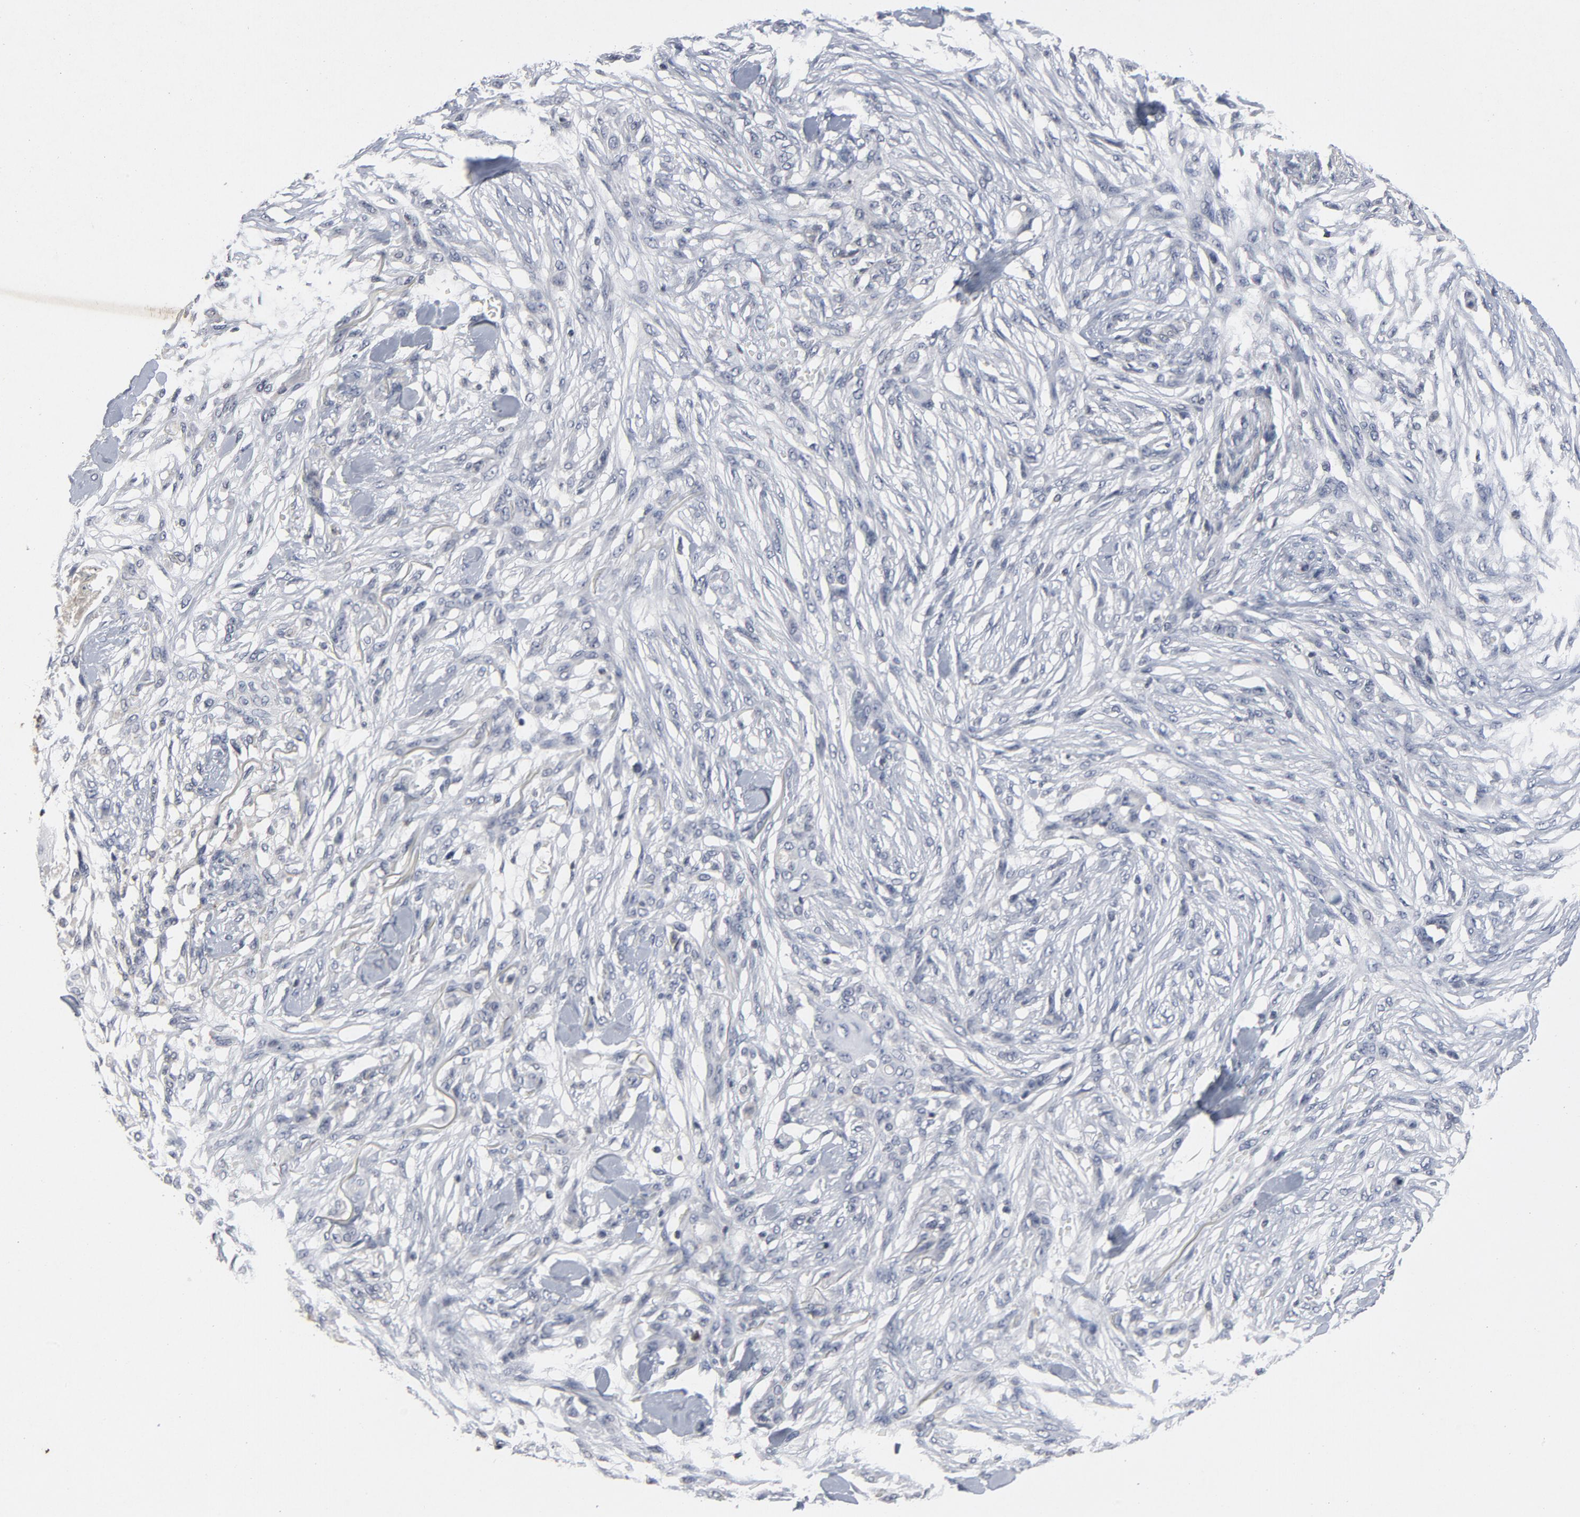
{"staining": {"intensity": "negative", "quantity": "none", "location": "none"}, "tissue": "skin cancer", "cell_type": "Tumor cells", "image_type": "cancer", "snomed": [{"axis": "morphology", "description": "Normal tissue, NOS"}, {"axis": "morphology", "description": "Squamous cell carcinoma, NOS"}, {"axis": "topography", "description": "Skin"}], "caption": "Tumor cells are negative for protein expression in human skin cancer.", "gene": "TCL1A", "patient": {"sex": "female", "age": 59}}